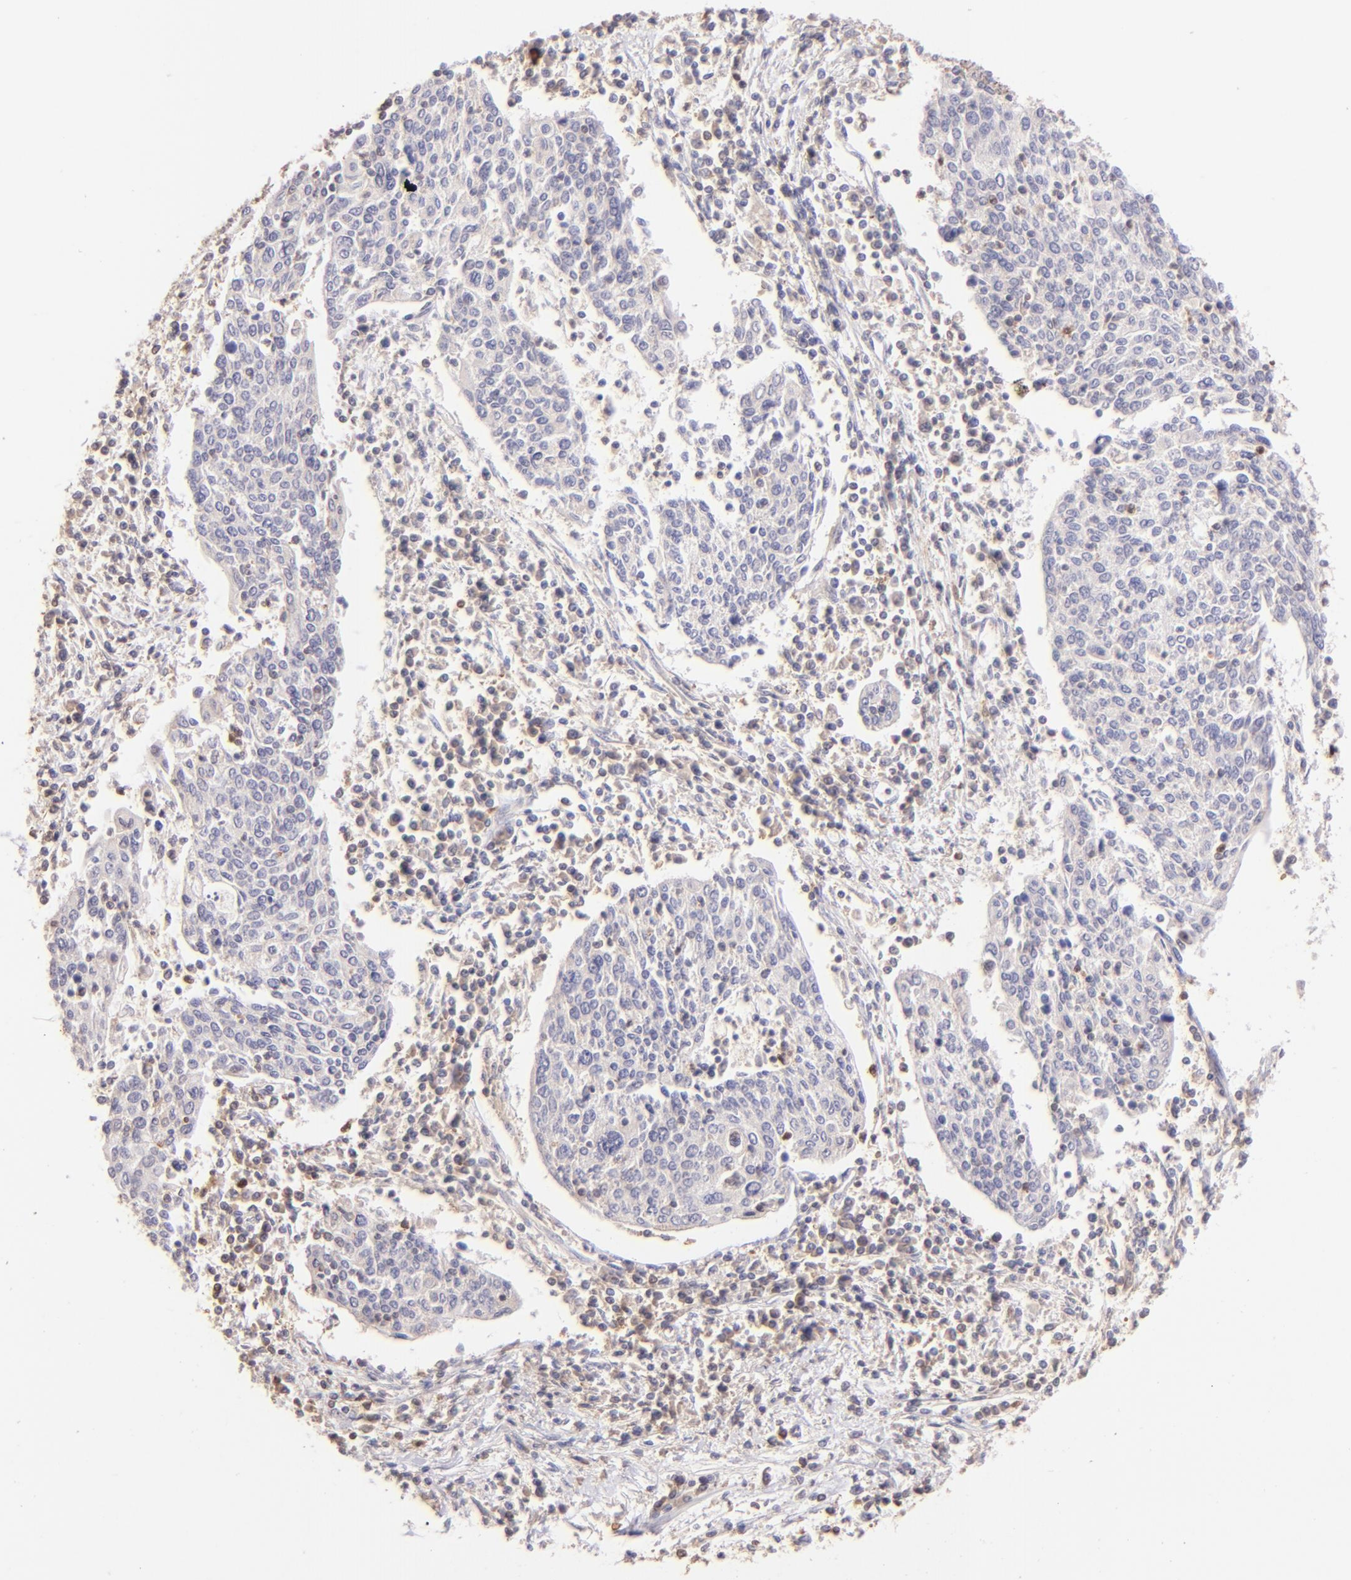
{"staining": {"intensity": "negative", "quantity": "none", "location": "none"}, "tissue": "cervical cancer", "cell_type": "Tumor cells", "image_type": "cancer", "snomed": [{"axis": "morphology", "description": "Squamous cell carcinoma, NOS"}, {"axis": "topography", "description": "Cervix"}], "caption": "DAB (3,3'-diaminobenzidine) immunohistochemical staining of cervical cancer (squamous cell carcinoma) reveals no significant staining in tumor cells. (IHC, brightfield microscopy, high magnification).", "gene": "BTK", "patient": {"sex": "female", "age": 40}}